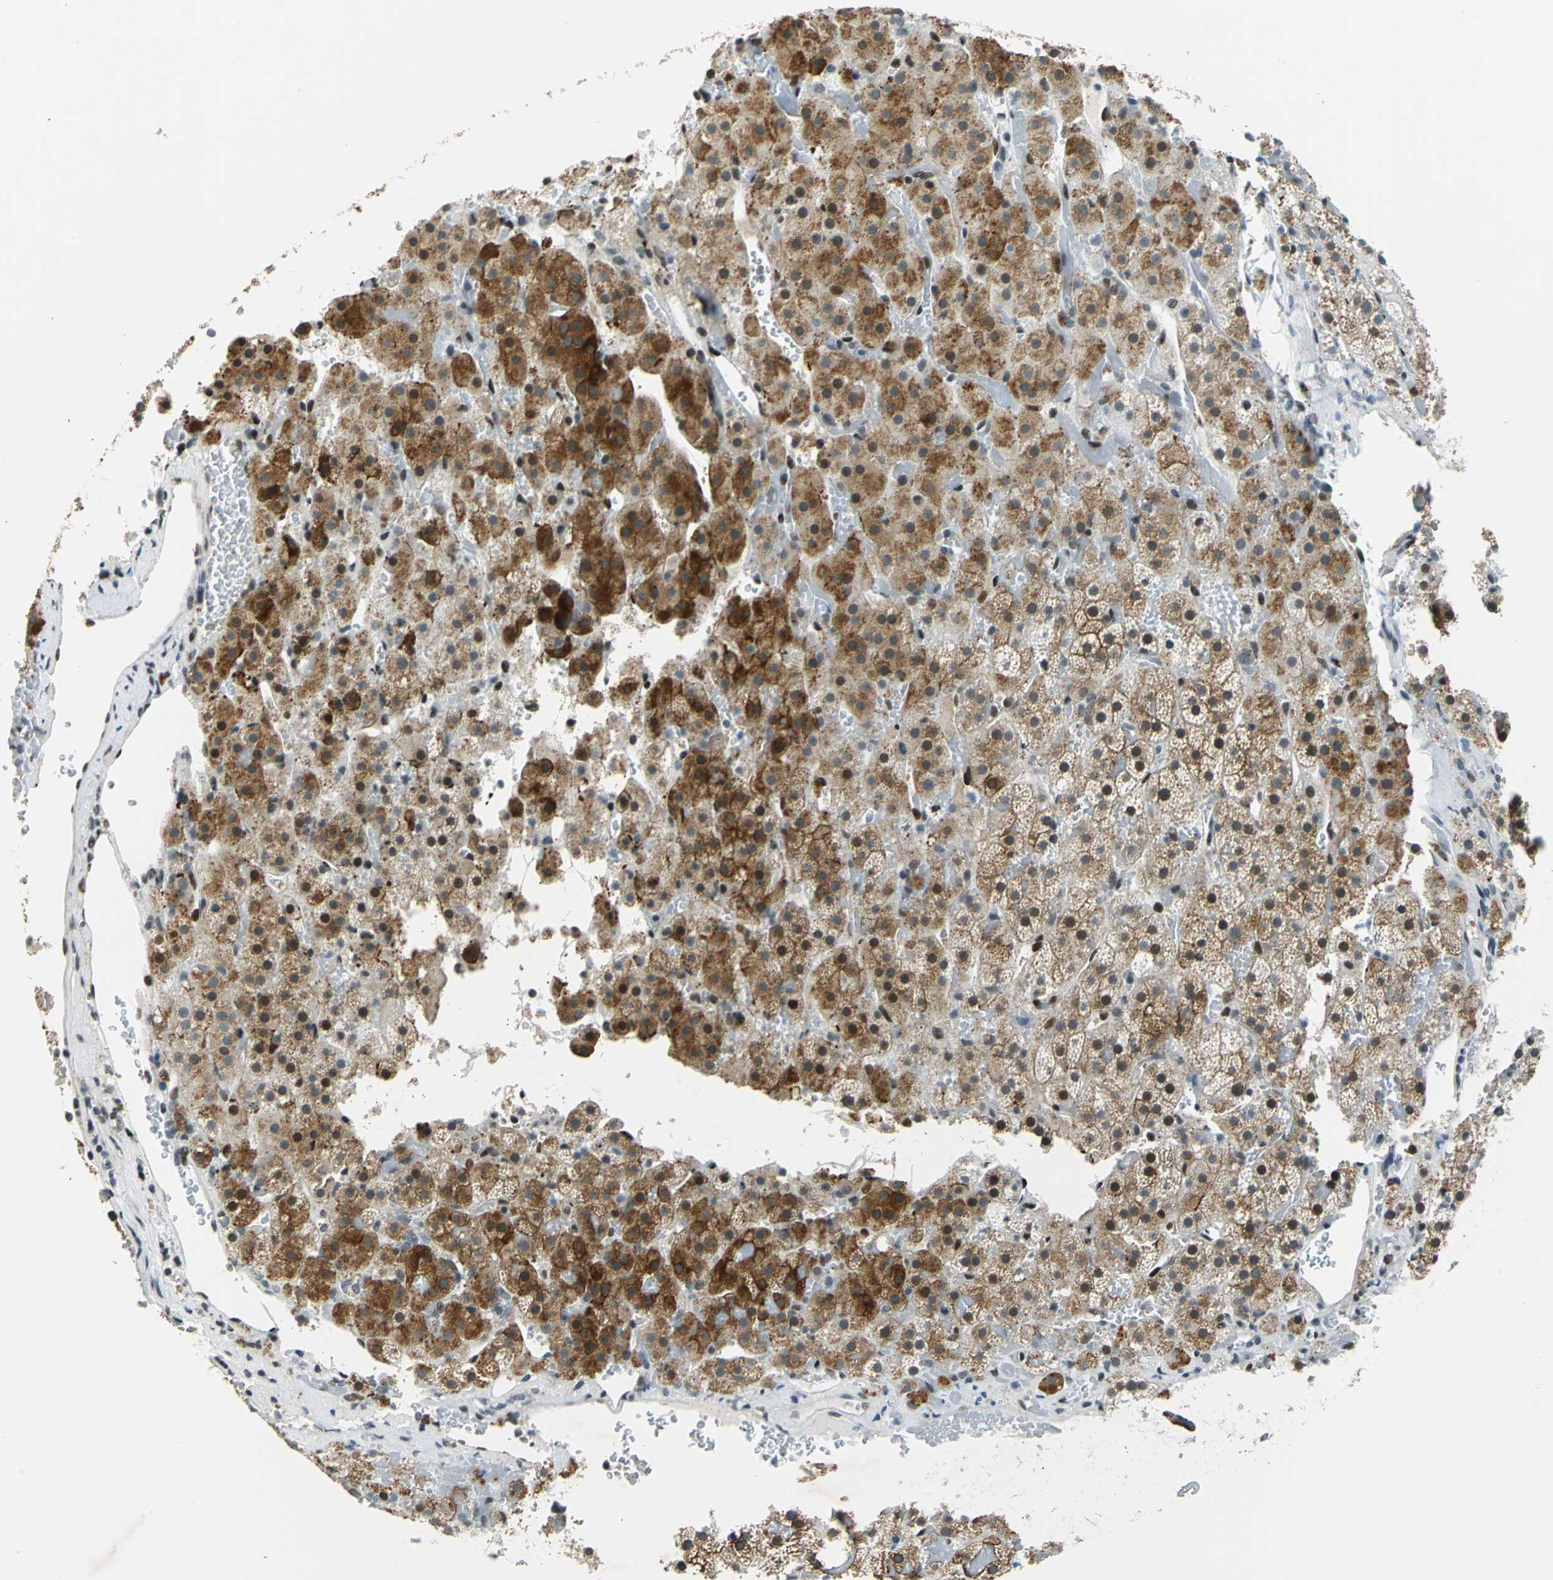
{"staining": {"intensity": "strong", "quantity": ">75%", "location": "cytoplasmic/membranous,nuclear"}, "tissue": "adrenal gland", "cell_type": "Glandular cells", "image_type": "normal", "snomed": [{"axis": "morphology", "description": "Normal tissue, NOS"}, {"axis": "topography", "description": "Adrenal gland"}], "caption": "IHC of benign adrenal gland shows high levels of strong cytoplasmic/membranous,nuclear staining in approximately >75% of glandular cells.", "gene": "HCFC2", "patient": {"sex": "female", "age": 59}}